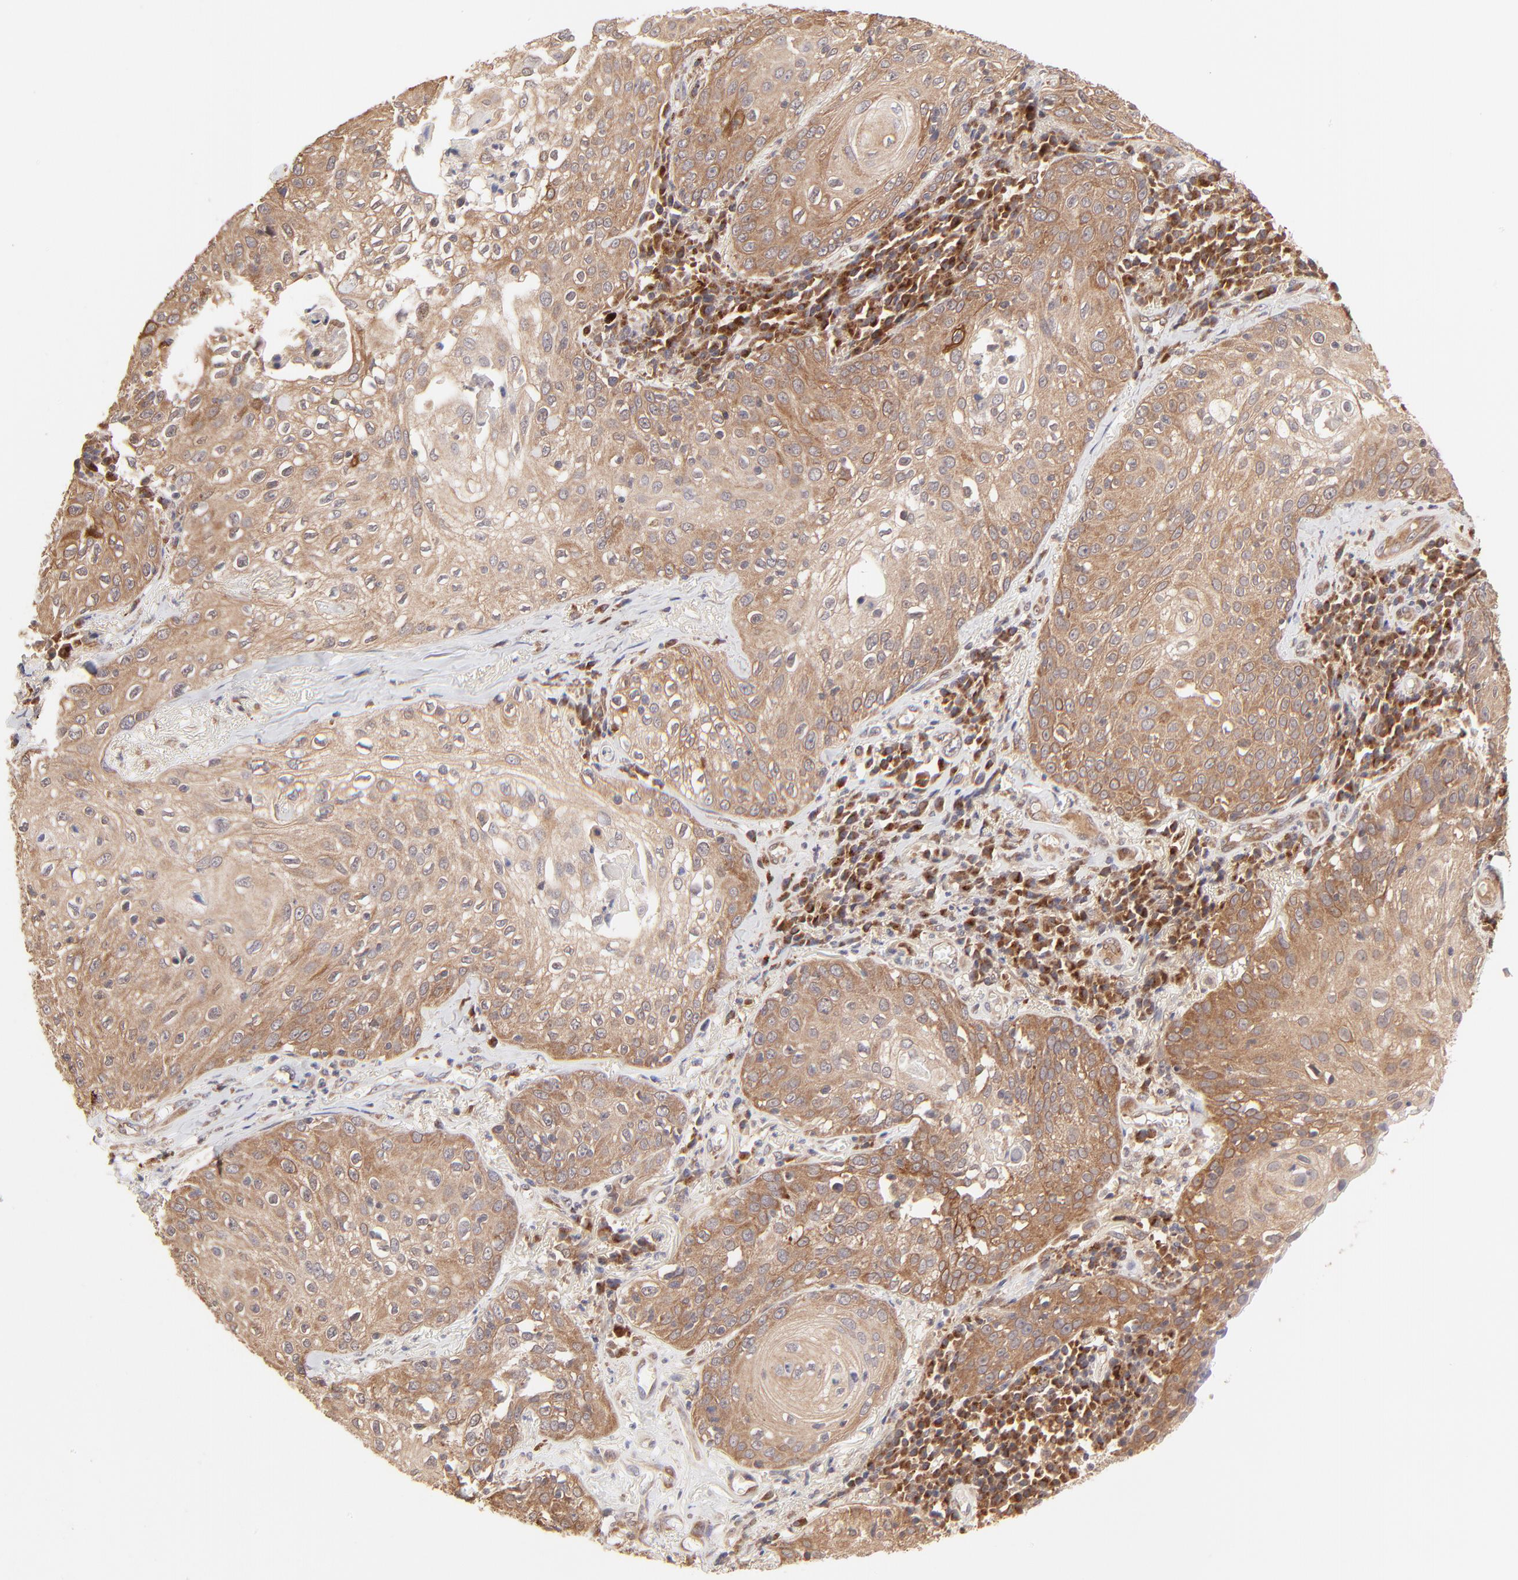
{"staining": {"intensity": "moderate", "quantity": ">75%", "location": "cytoplasmic/membranous"}, "tissue": "skin cancer", "cell_type": "Tumor cells", "image_type": "cancer", "snomed": [{"axis": "morphology", "description": "Squamous cell carcinoma, NOS"}, {"axis": "topography", "description": "Skin"}], "caption": "IHC micrograph of neoplastic tissue: human squamous cell carcinoma (skin) stained using IHC reveals medium levels of moderate protein expression localized specifically in the cytoplasmic/membranous of tumor cells, appearing as a cytoplasmic/membranous brown color.", "gene": "TNRC6B", "patient": {"sex": "male", "age": 65}}